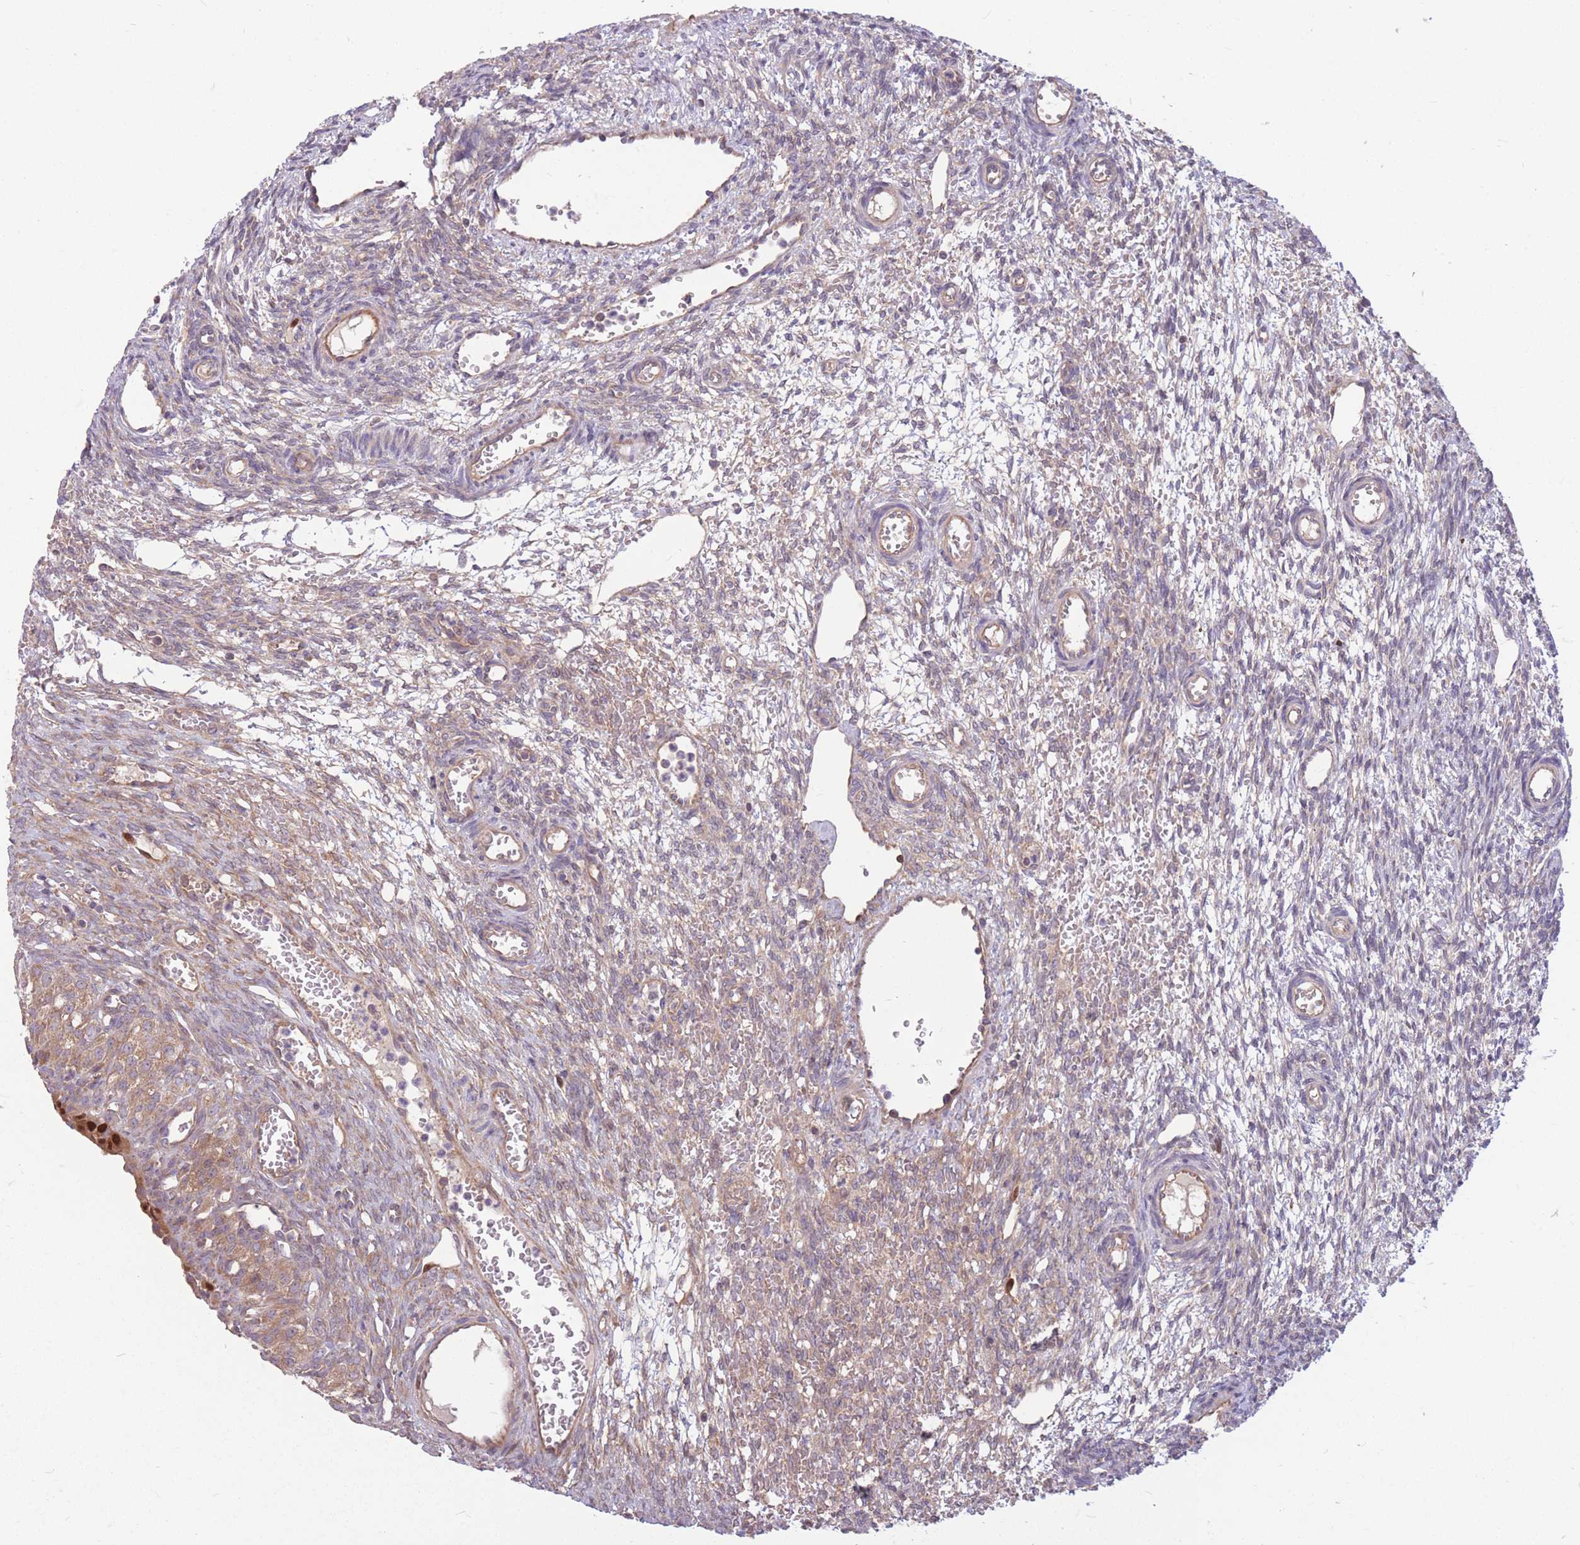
{"staining": {"intensity": "weak", "quantity": ">75%", "location": "cytoplasmic/membranous"}, "tissue": "ovary", "cell_type": "Ovarian stroma cells", "image_type": "normal", "snomed": [{"axis": "morphology", "description": "Normal tissue, NOS"}, {"axis": "topography", "description": "Ovary"}], "caption": "Immunohistochemical staining of unremarkable ovary displays low levels of weak cytoplasmic/membranous staining in approximately >75% of ovarian stroma cells.", "gene": "GMNN", "patient": {"sex": "female", "age": 39}}